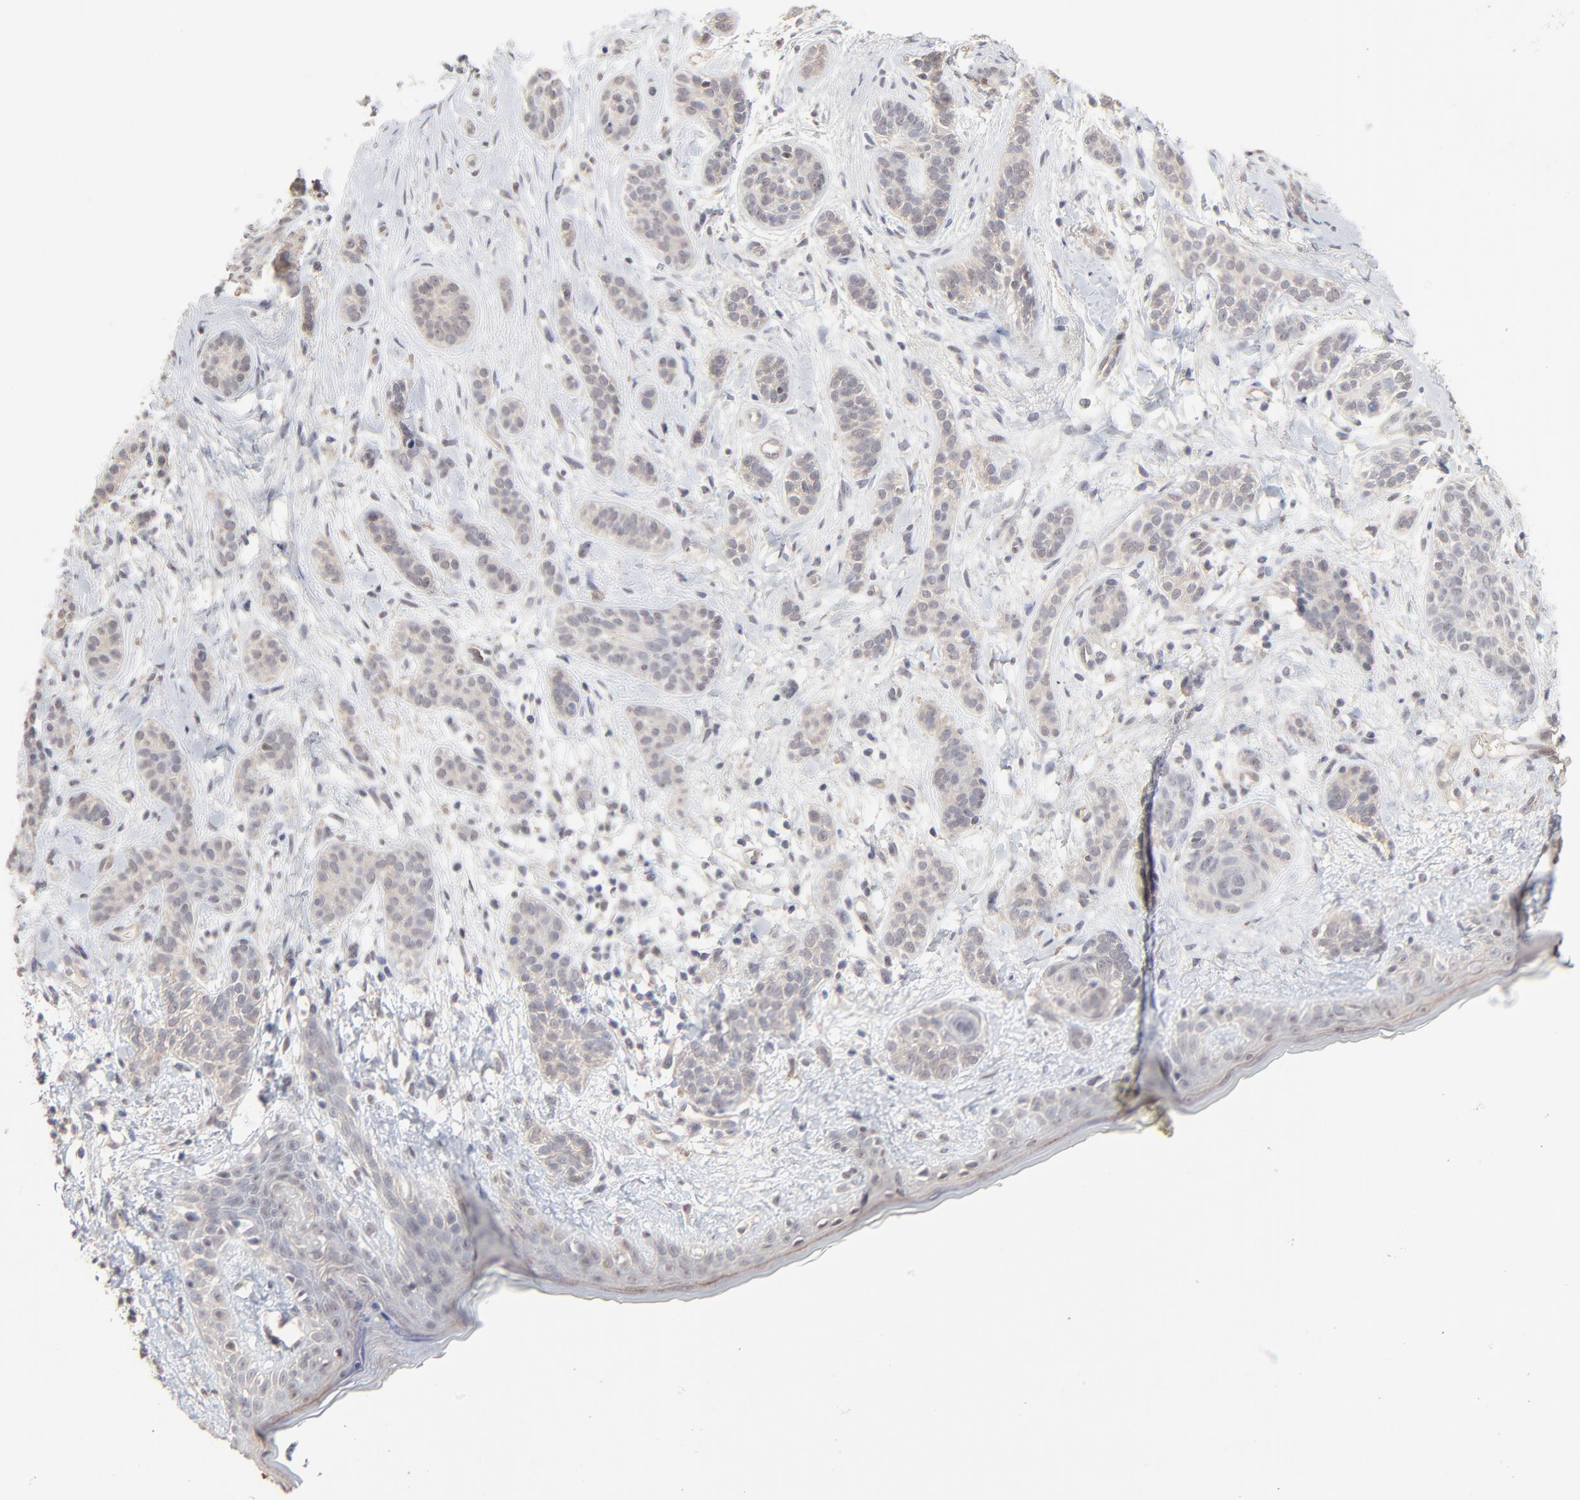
{"staining": {"intensity": "negative", "quantity": "none", "location": "none"}, "tissue": "skin cancer", "cell_type": "Tumor cells", "image_type": "cancer", "snomed": [{"axis": "morphology", "description": "Normal tissue, NOS"}, {"axis": "morphology", "description": "Basal cell carcinoma"}, {"axis": "topography", "description": "Skin"}], "caption": "Tumor cells are negative for protein expression in human basal cell carcinoma (skin).", "gene": "FAM199X", "patient": {"sex": "male", "age": 63}}